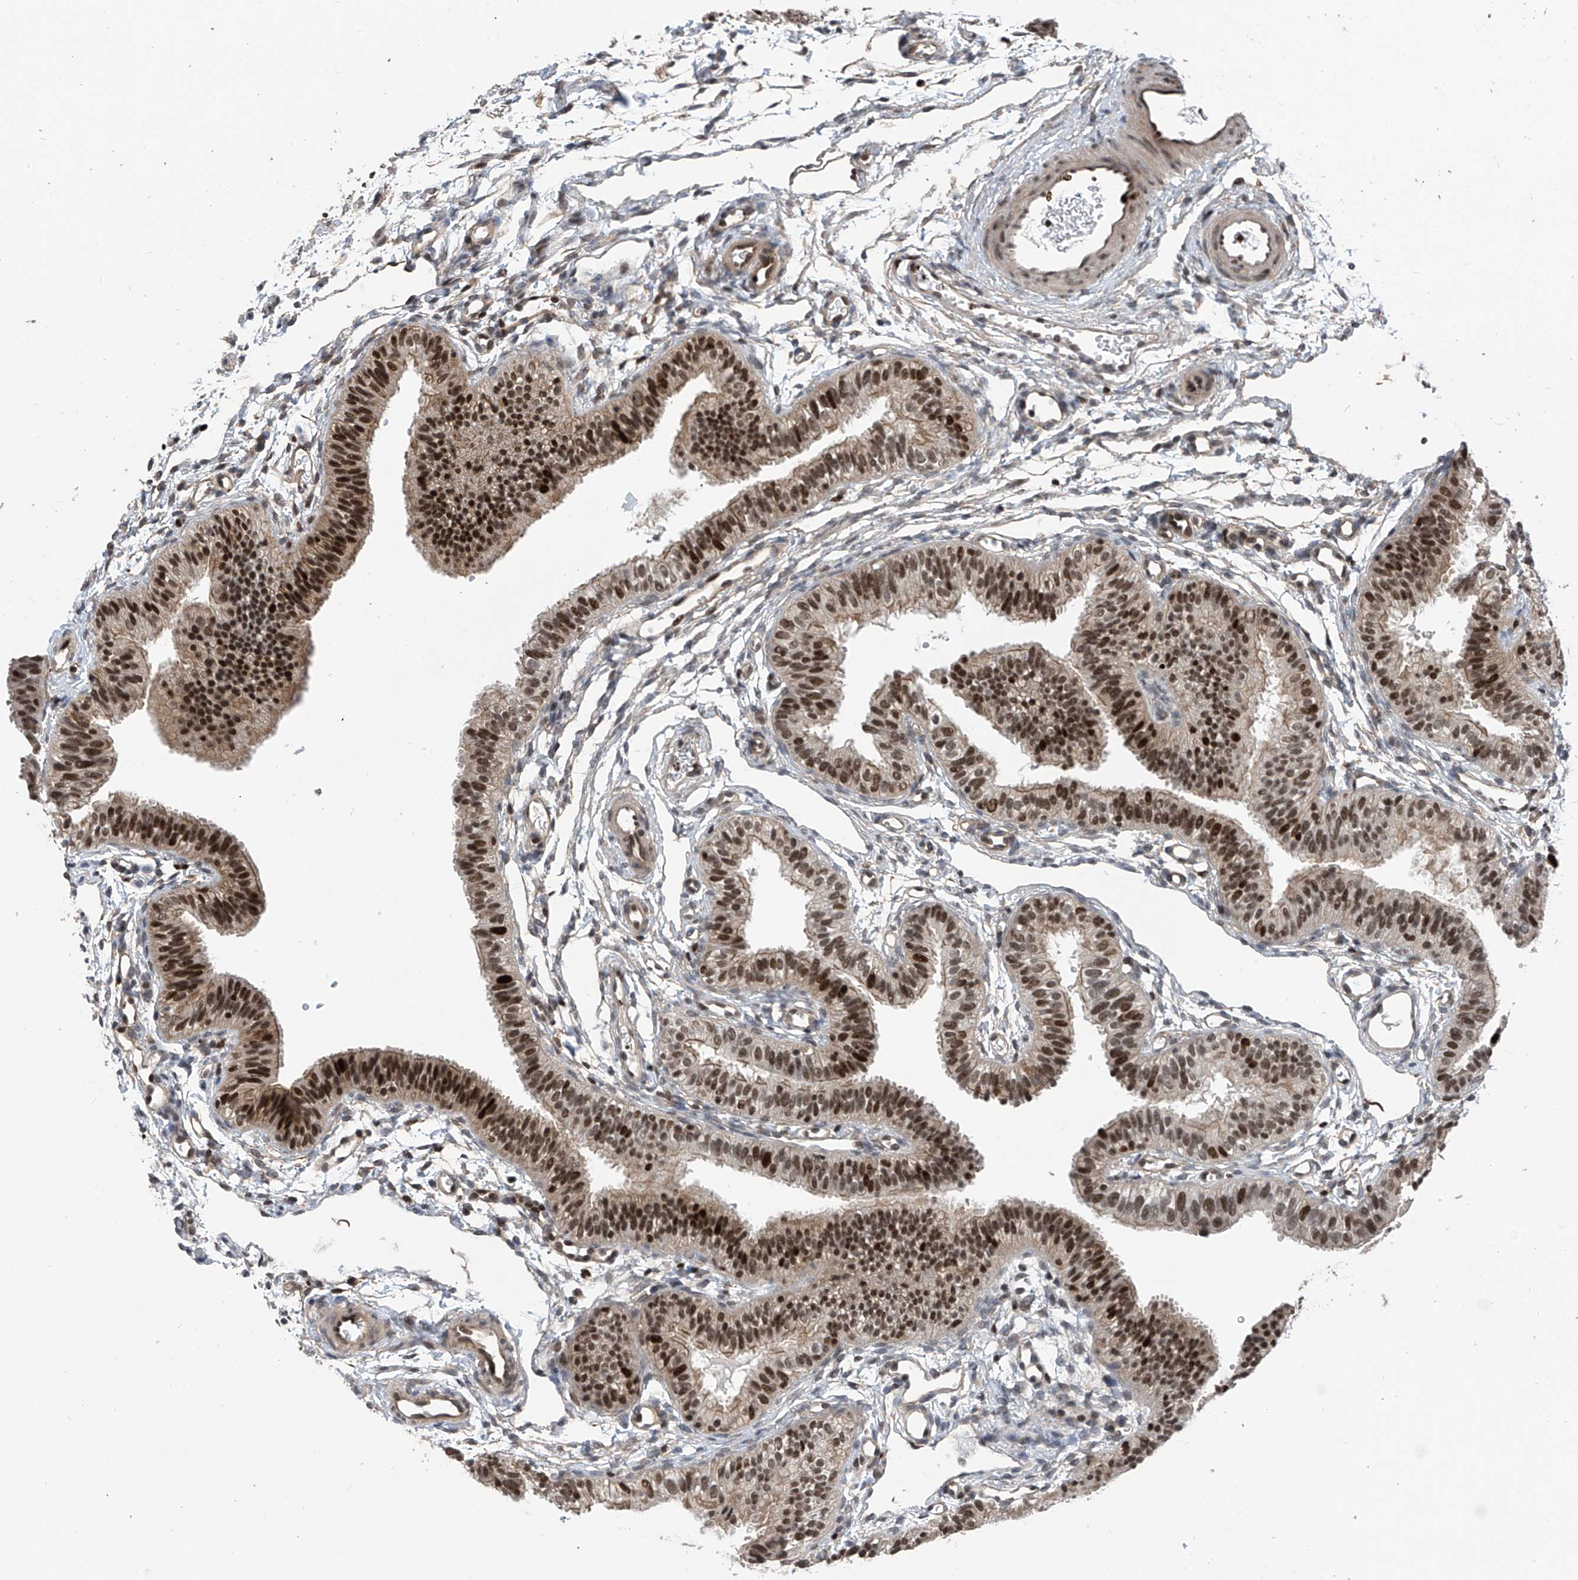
{"staining": {"intensity": "moderate", "quantity": "25%-75%", "location": "cytoplasmic/membranous,nuclear"}, "tissue": "fallopian tube", "cell_type": "Glandular cells", "image_type": "normal", "snomed": [{"axis": "morphology", "description": "Normal tissue, NOS"}, {"axis": "topography", "description": "Fallopian tube"}], "caption": "Protein analysis of normal fallopian tube exhibits moderate cytoplasmic/membranous,nuclear expression in approximately 25%-75% of glandular cells.", "gene": "DNAJC9", "patient": {"sex": "female", "age": 35}}